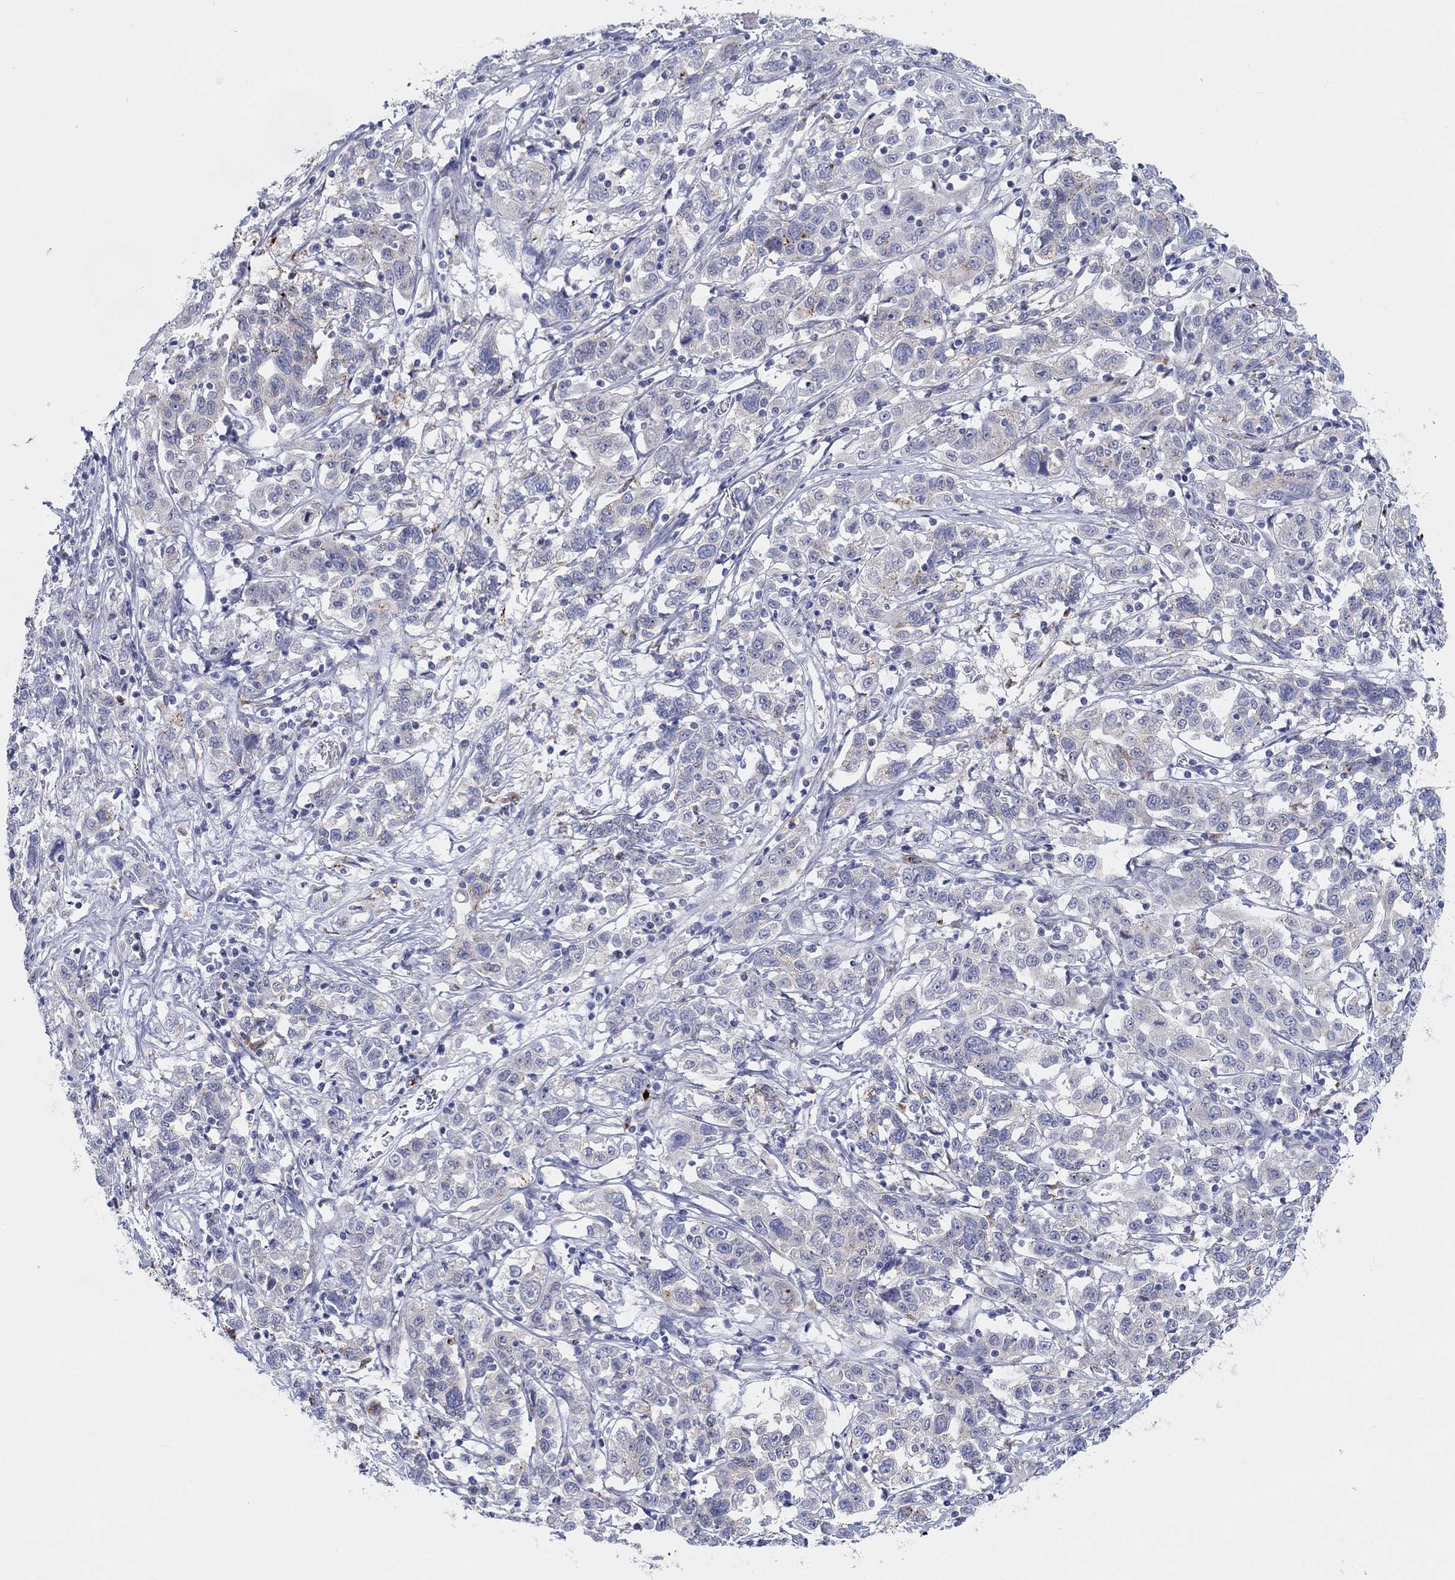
{"staining": {"intensity": "negative", "quantity": "none", "location": "none"}, "tissue": "liver cancer", "cell_type": "Tumor cells", "image_type": "cancer", "snomed": [{"axis": "morphology", "description": "Adenocarcinoma, NOS"}, {"axis": "morphology", "description": "Cholangiocarcinoma"}, {"axis": "topography", "description": "Liver"}], "caption": "Liver adenocarcinoma stained for a protein using immunohistochemistry (IHC) displays no staining tumor cells.", "gene": "BCO2", "patient": {"sex": "male", "age": 64}}